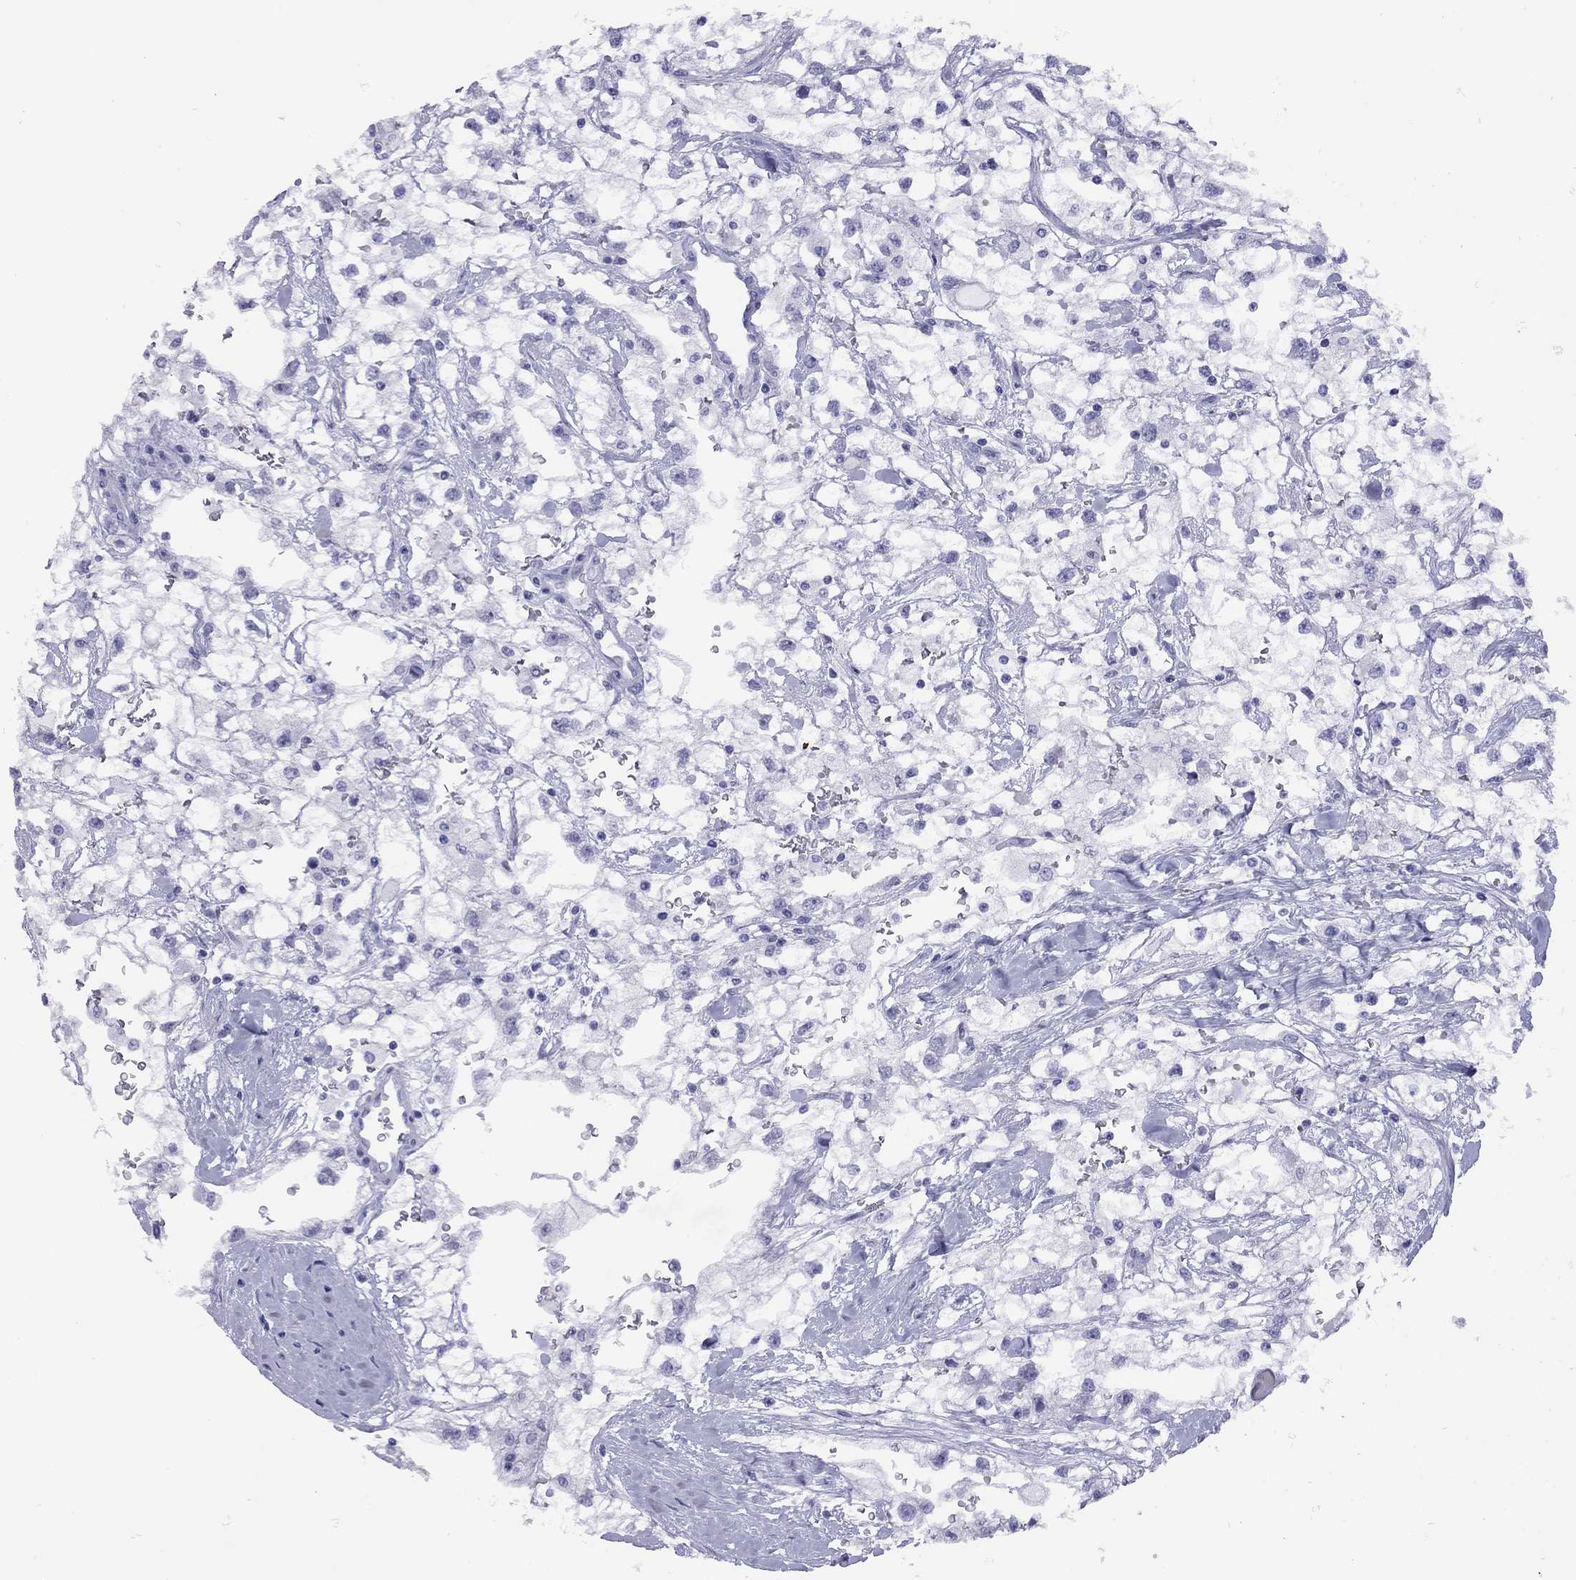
{"staining": {"intensity": "negative", "quantity": "none", "location": "none"}, "tissue": "renal cancer", "cell_type": "Tumor cells", "image_type": "cancer", "snomed": [{"axis": "morphology", "description": "Adenocarcinoma, NOS"}, {"axis": "topography", "description": "Kidney"}], "caption": "The photomicrograph demonstrates no staining of tumor cells in renal adenocarcinoma. (DAB (3,3'-diaminobenzidine) immunohistochemistry (IHC) visualized using brightfield microscopy, high magnification).", "gene": "LYAR", "patient": {"sex": "male", "age": 59}}